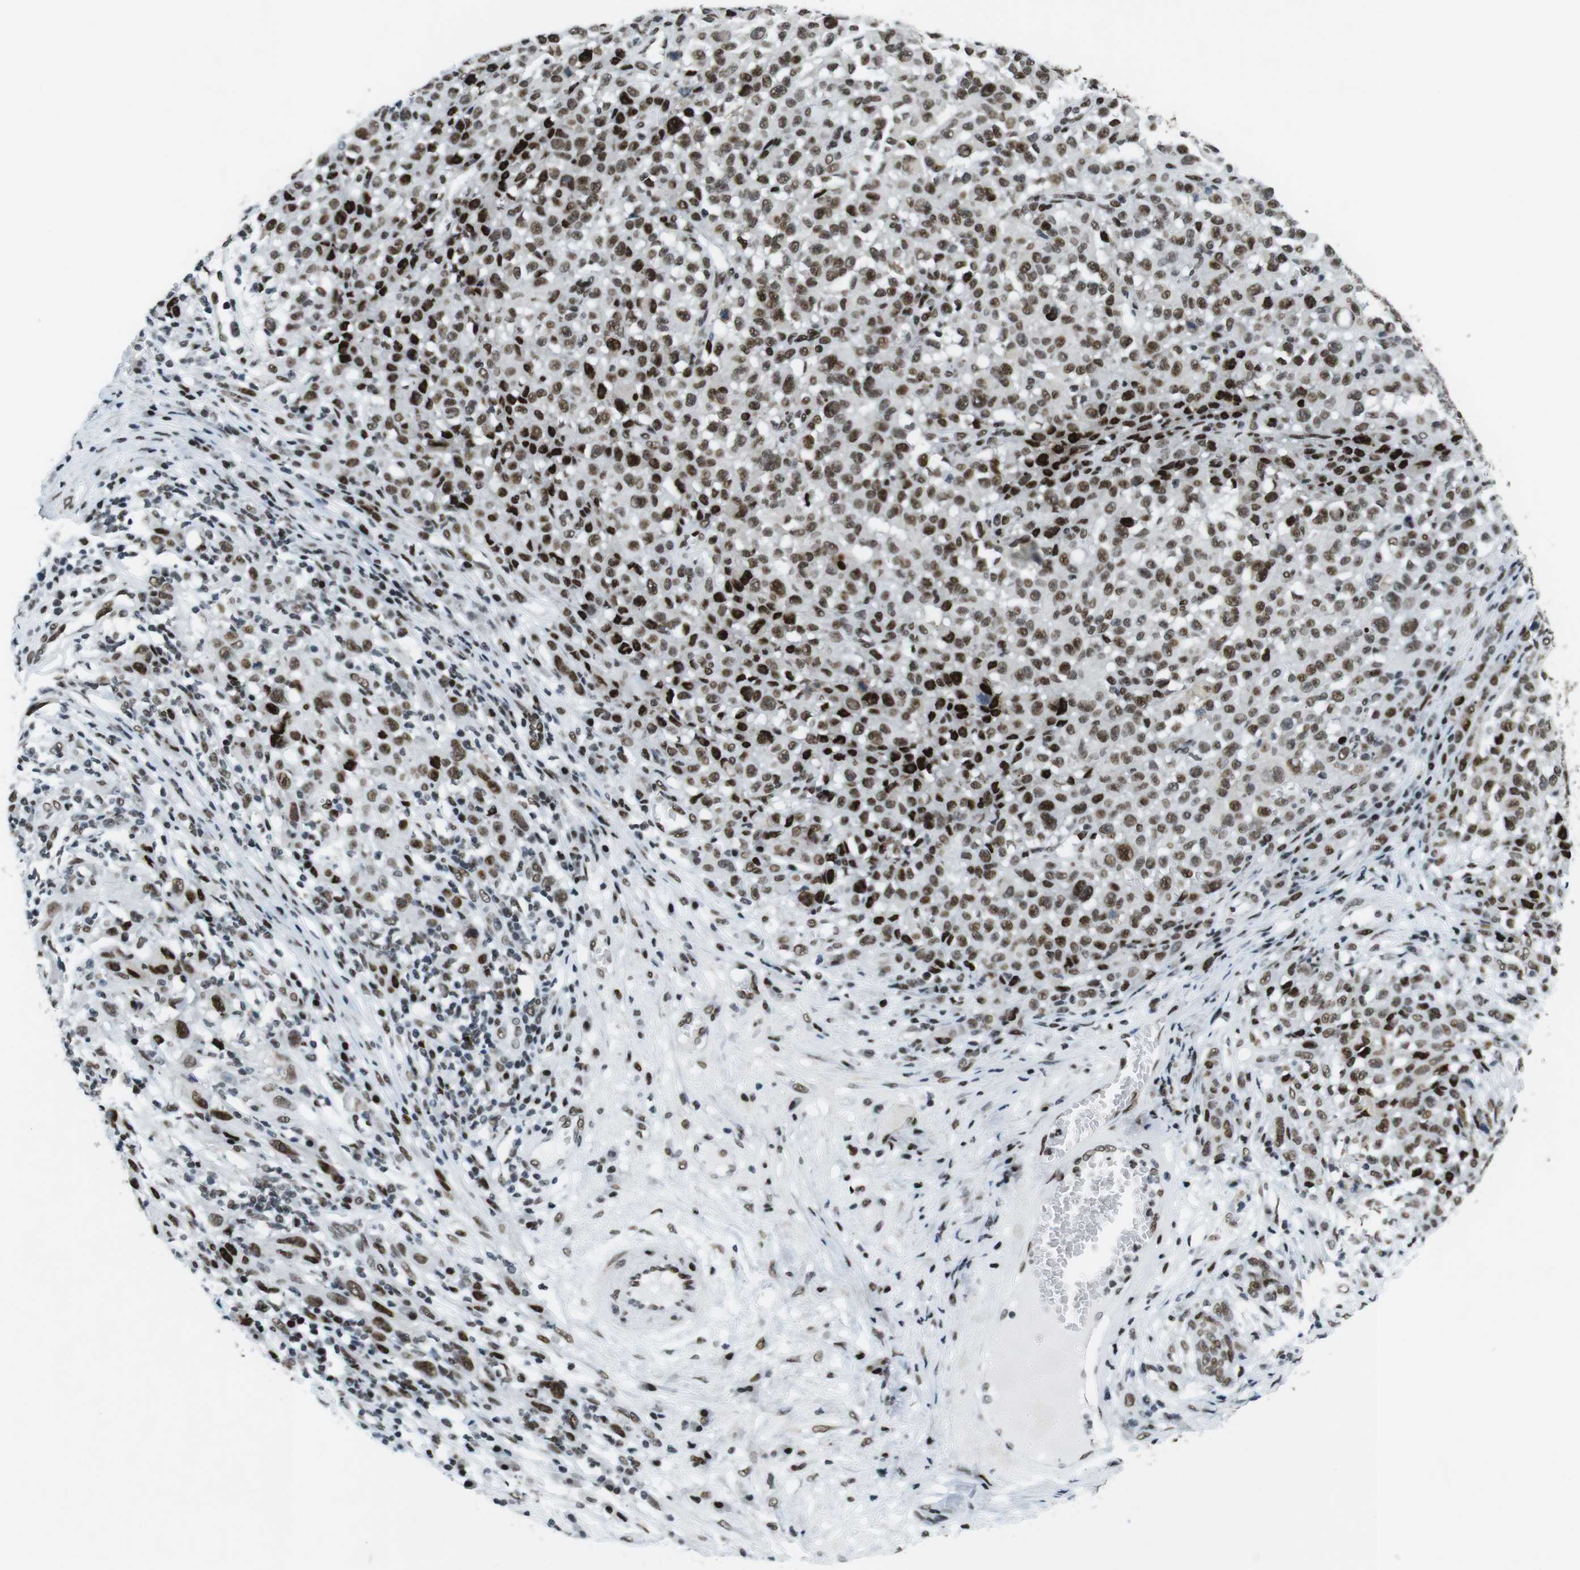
{"staining": {"intensity": "strong", "quantity": ">75%", "location": "nuclear"}, "tissue": "melanoma", "cell_type": "Tumor cells", "image_type": "cancer", "snomed": [{"axis": "morphology", "description": "Malignant melanoma, NOS"}, {"axis": "topography", "description": "Skin"}], "caption": "Malignant melanoma stained with a protein marker reveals strong staining in tumor cells.", "gene": "CITED2", "patient": {"sex": "female", "age": 82}}